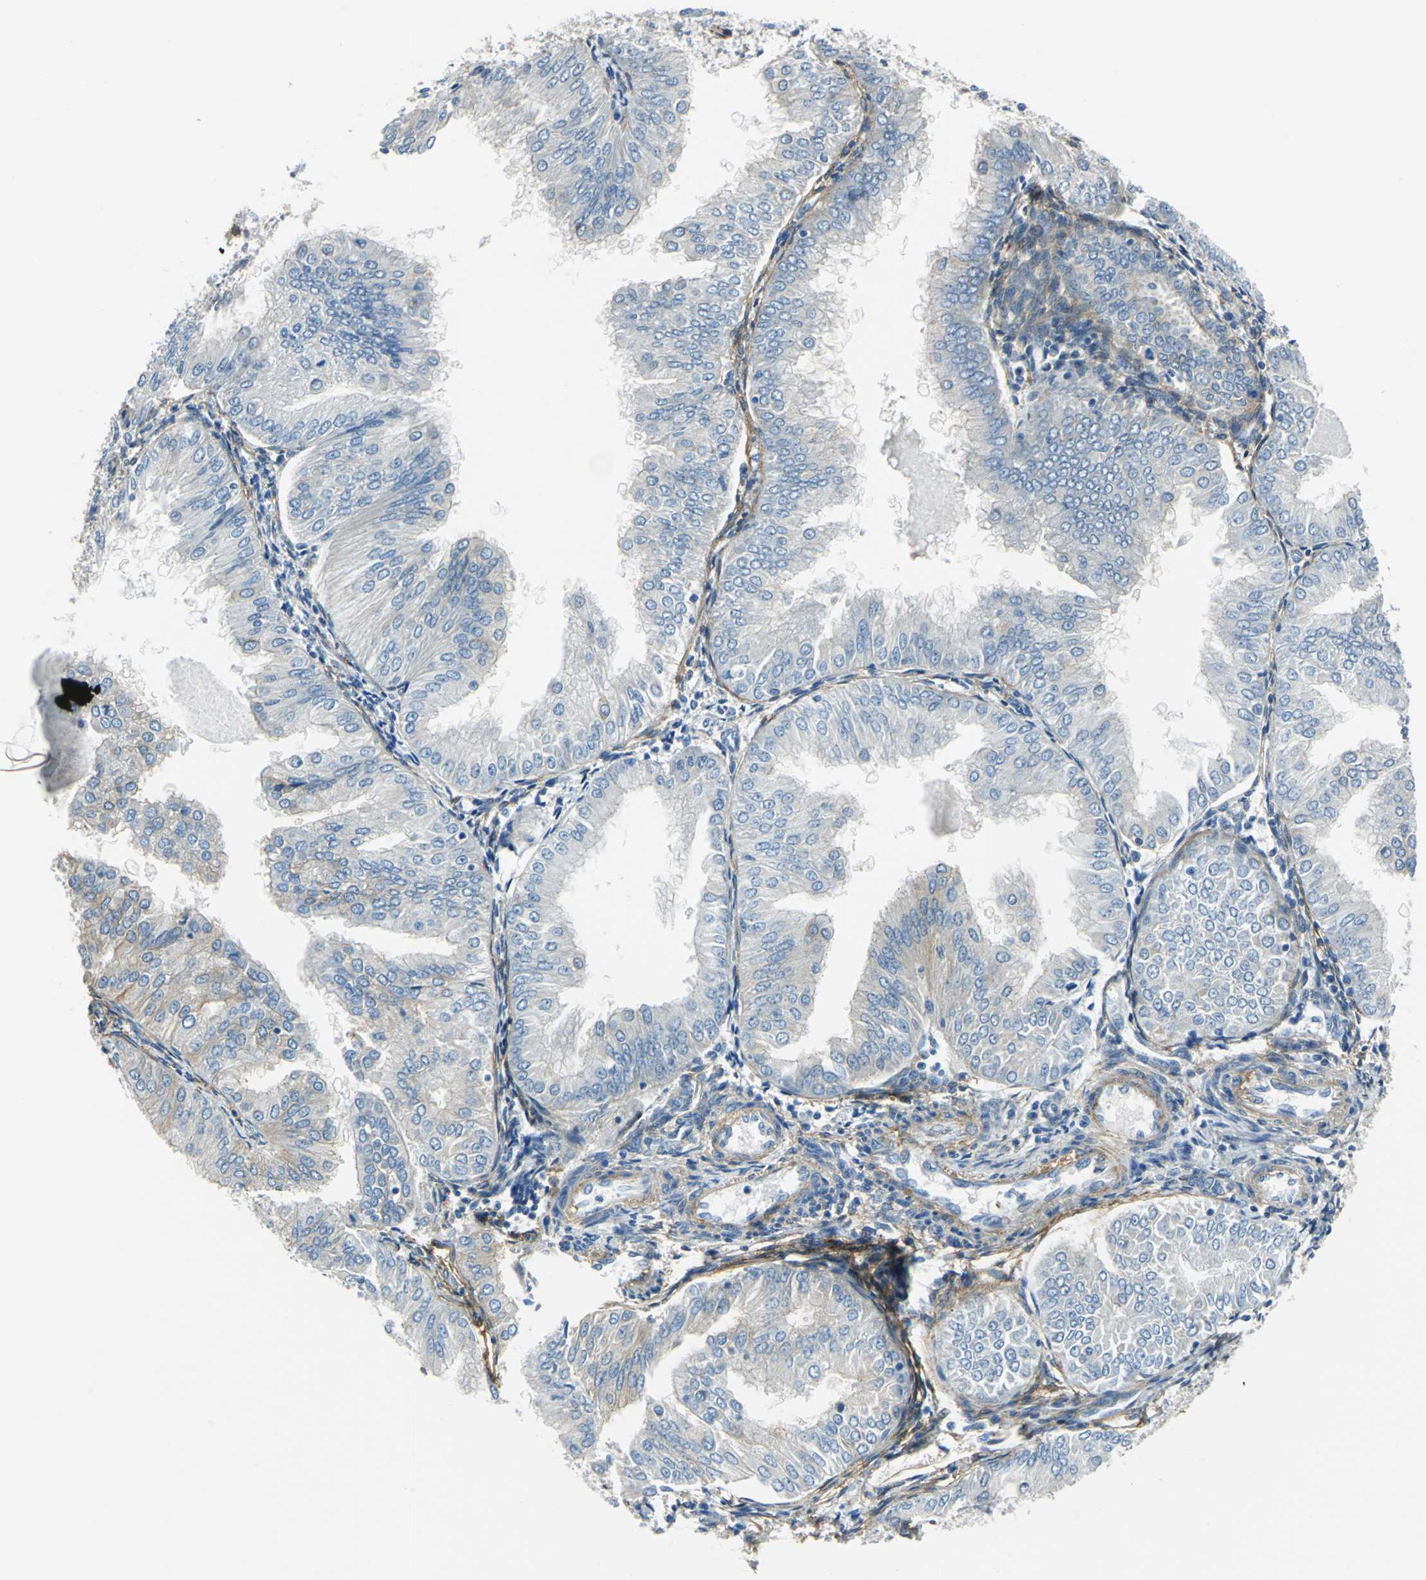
{"staining": {"intensity": "weak", "quantity": "<25%", "location": "cytoplasmic/membranous"}, "tissue": "endometrial cancer", "cell_type": "Tumor cells", "image_type": "cancer", "snomed": [{"axis": "morphology", "description": "Adenocarcinoma, NOS"}, {"axis": "topography", "description": "Endometrium"}], "caption": "DAB immunohistochemical staining of human endometrial cancer (adenocarcinoma) exhibits no significant staining in tumor cells.", "gene": "AKAP12", "patient": {"sex": "female", "age": 53}}